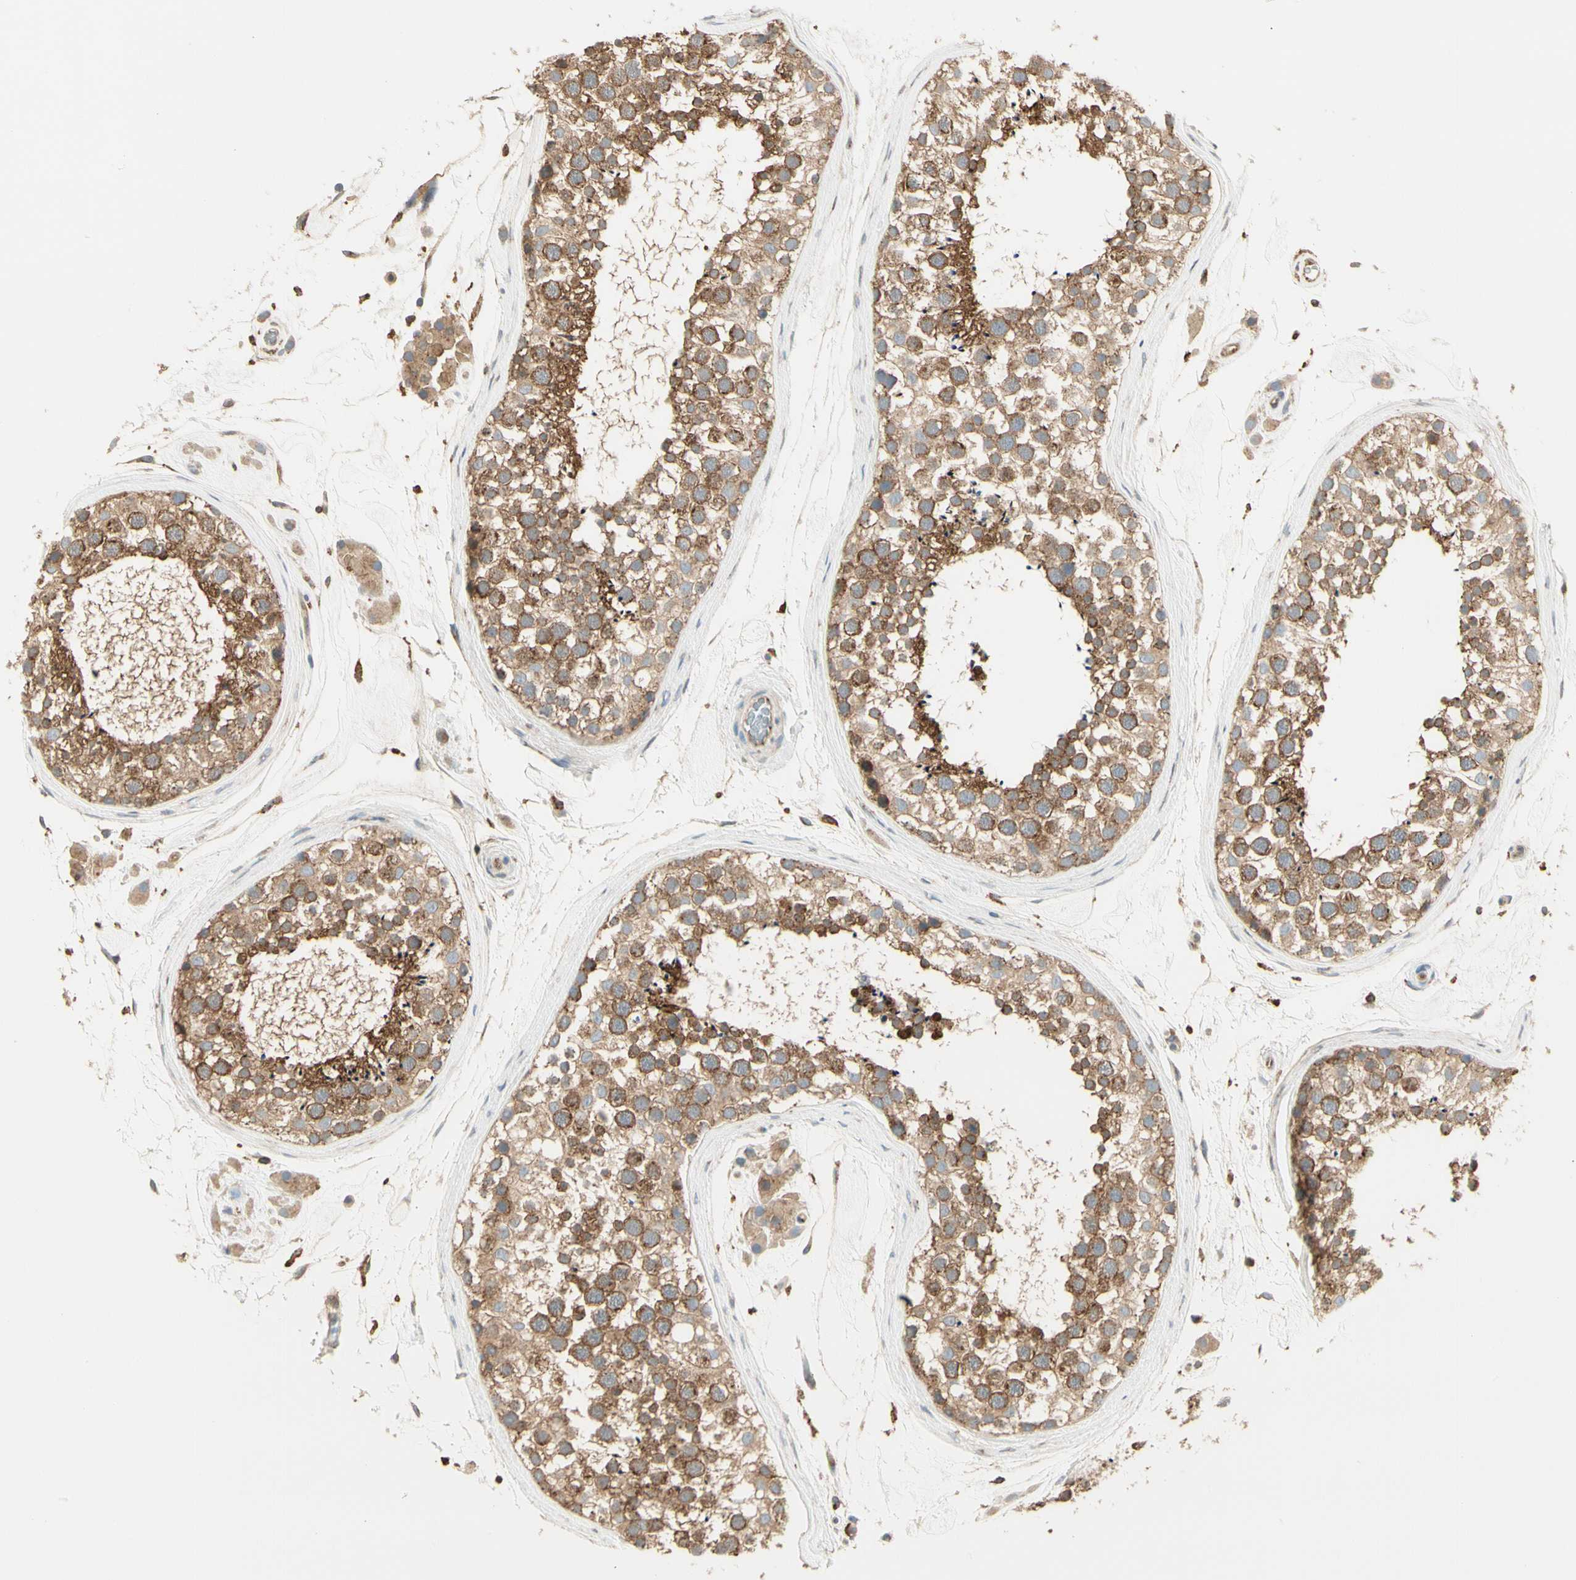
{"staining": {"intensity": "moderate", "quantity": ">75%", "location": "cytoplasmic/membranous"}, "tissue": "testis", "cell_type": "Cells in seminiferous ducts", "image_type": "normal", "snomed": [{"axis": "morphology", "description": "Normal tissue, NOS"}, {"axis": "topography", "description": "Testis"}], "caption": "A micrograph showing moderate cytoplasmic/membranous positivity in about >75% of cells in seminiferous ducts in benign testis, as visualized by brown immunohistochemical staining.", "gene": "AGFG1", "patient": {"sex": "male", "age": 46}}